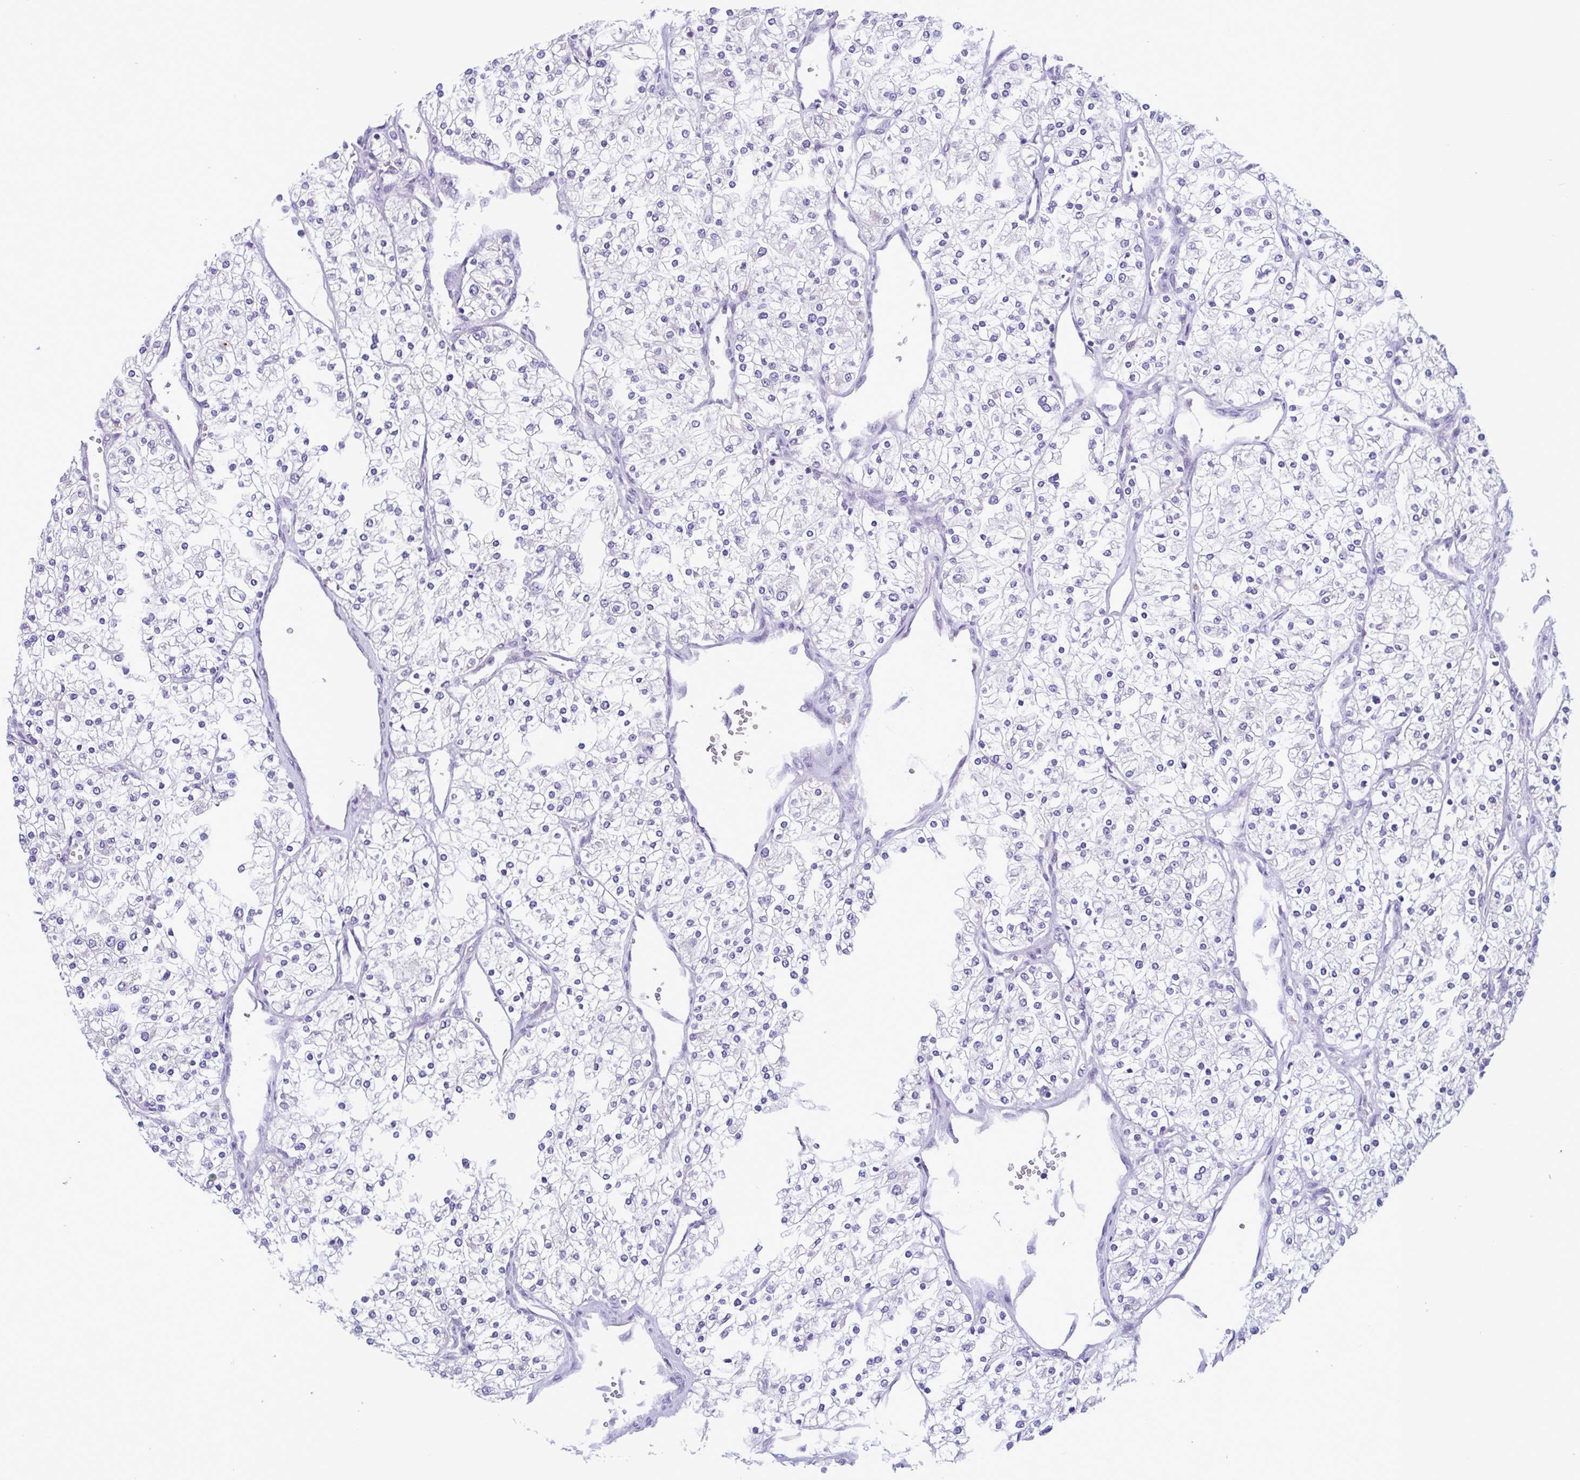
{"staining": {"intensity": "negative", "quantity": "none", "location": "none"}, "tissue": "renal cancer", "cell_type": "Tumor cells", "image_type": "cancer", "snomed": [{"axis": "morphology", "description": "Adenocarcinoma, NOS"}, {"axis": "topography", "description": "Kidney"}], "caption": "Immunohistochemical staining of renal adenocarcinoma displays no significant staining in tumor cells. (DAB immunohistochemistry (IHC) visualized using brightfield microscopy, high magnification).", "gene": "F13B", "patient": {"sex": "male", "age": 80}}